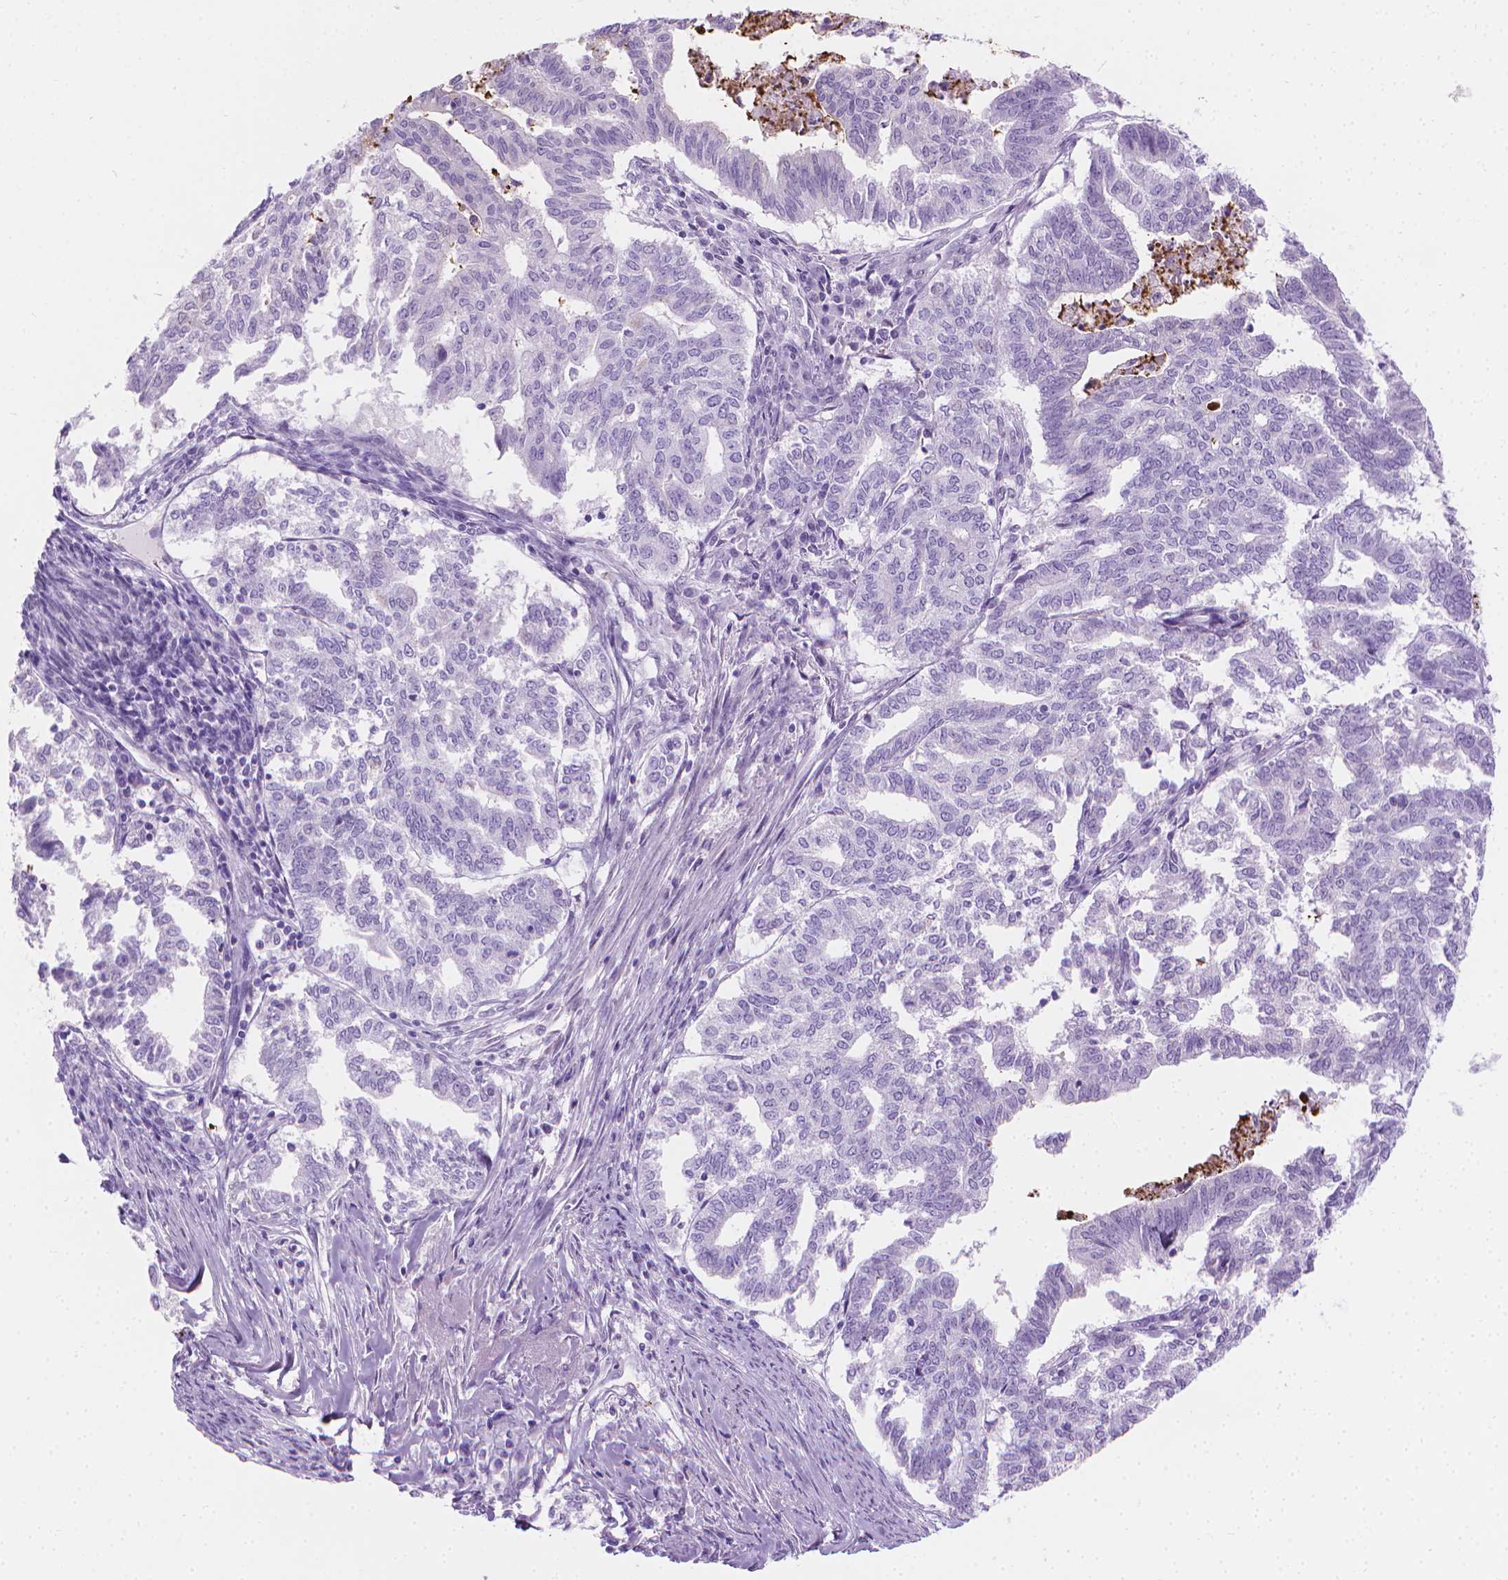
{"staining": {"intensity": "negative", "quantity": "none", "location": "none"}, "tissue": "endometrial cancer", "cell_type": "Tumor cells", "image_type": "cancer", "snomed": [{"axis": "morphology", "description": "Adenocarcinoma, NOS"}, {"axis": "topography", "description": "Endometrium"}], "caption": "High power microscopy photomicrograph of an immunohistochemistry histopathology image of endometrial cancer, revealing no significant expression in tumor cells.", "gene": "CFAP52", "patient": {"sex": "female", "age": 79}}